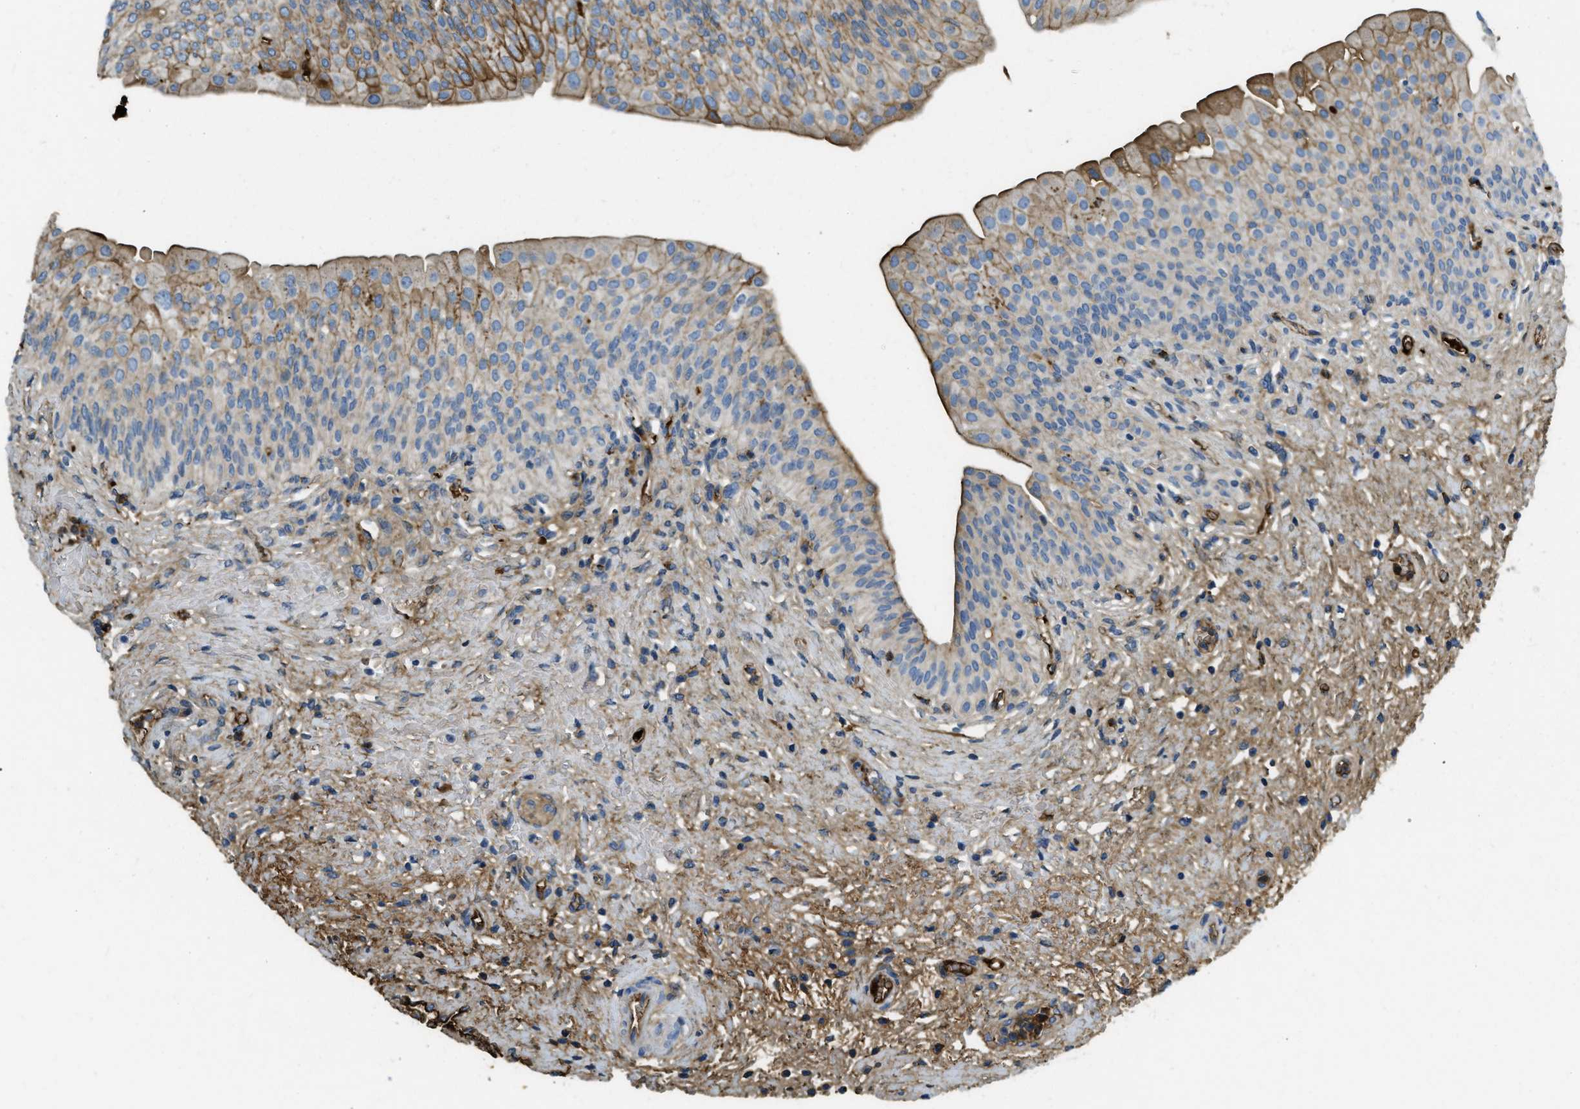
{"staining": {"intensity": "moderate", "quantity": ">75%", "location": "cytoplasmic/membranous"}, "tissue": "urinary bladder", "cell_type": "Urothelial cells", "image_type": "normal", "snomed": [{"axis": "morphology", "description": "Normal tissue, NOS"}, {"axis": "topography", "description": "Urinary bladder"}], "caption": "Protein staining by immunohistochemistry (IHC) exhibits moderate cytoplasmic/membranous positivity in approximately >75% of urothelial cells in benign urinary bladder. (DAB IHC with brightfield microscopy, high magnification).", "gene": "PRTN3", "patient": {"sex": "male", "age": 46}}